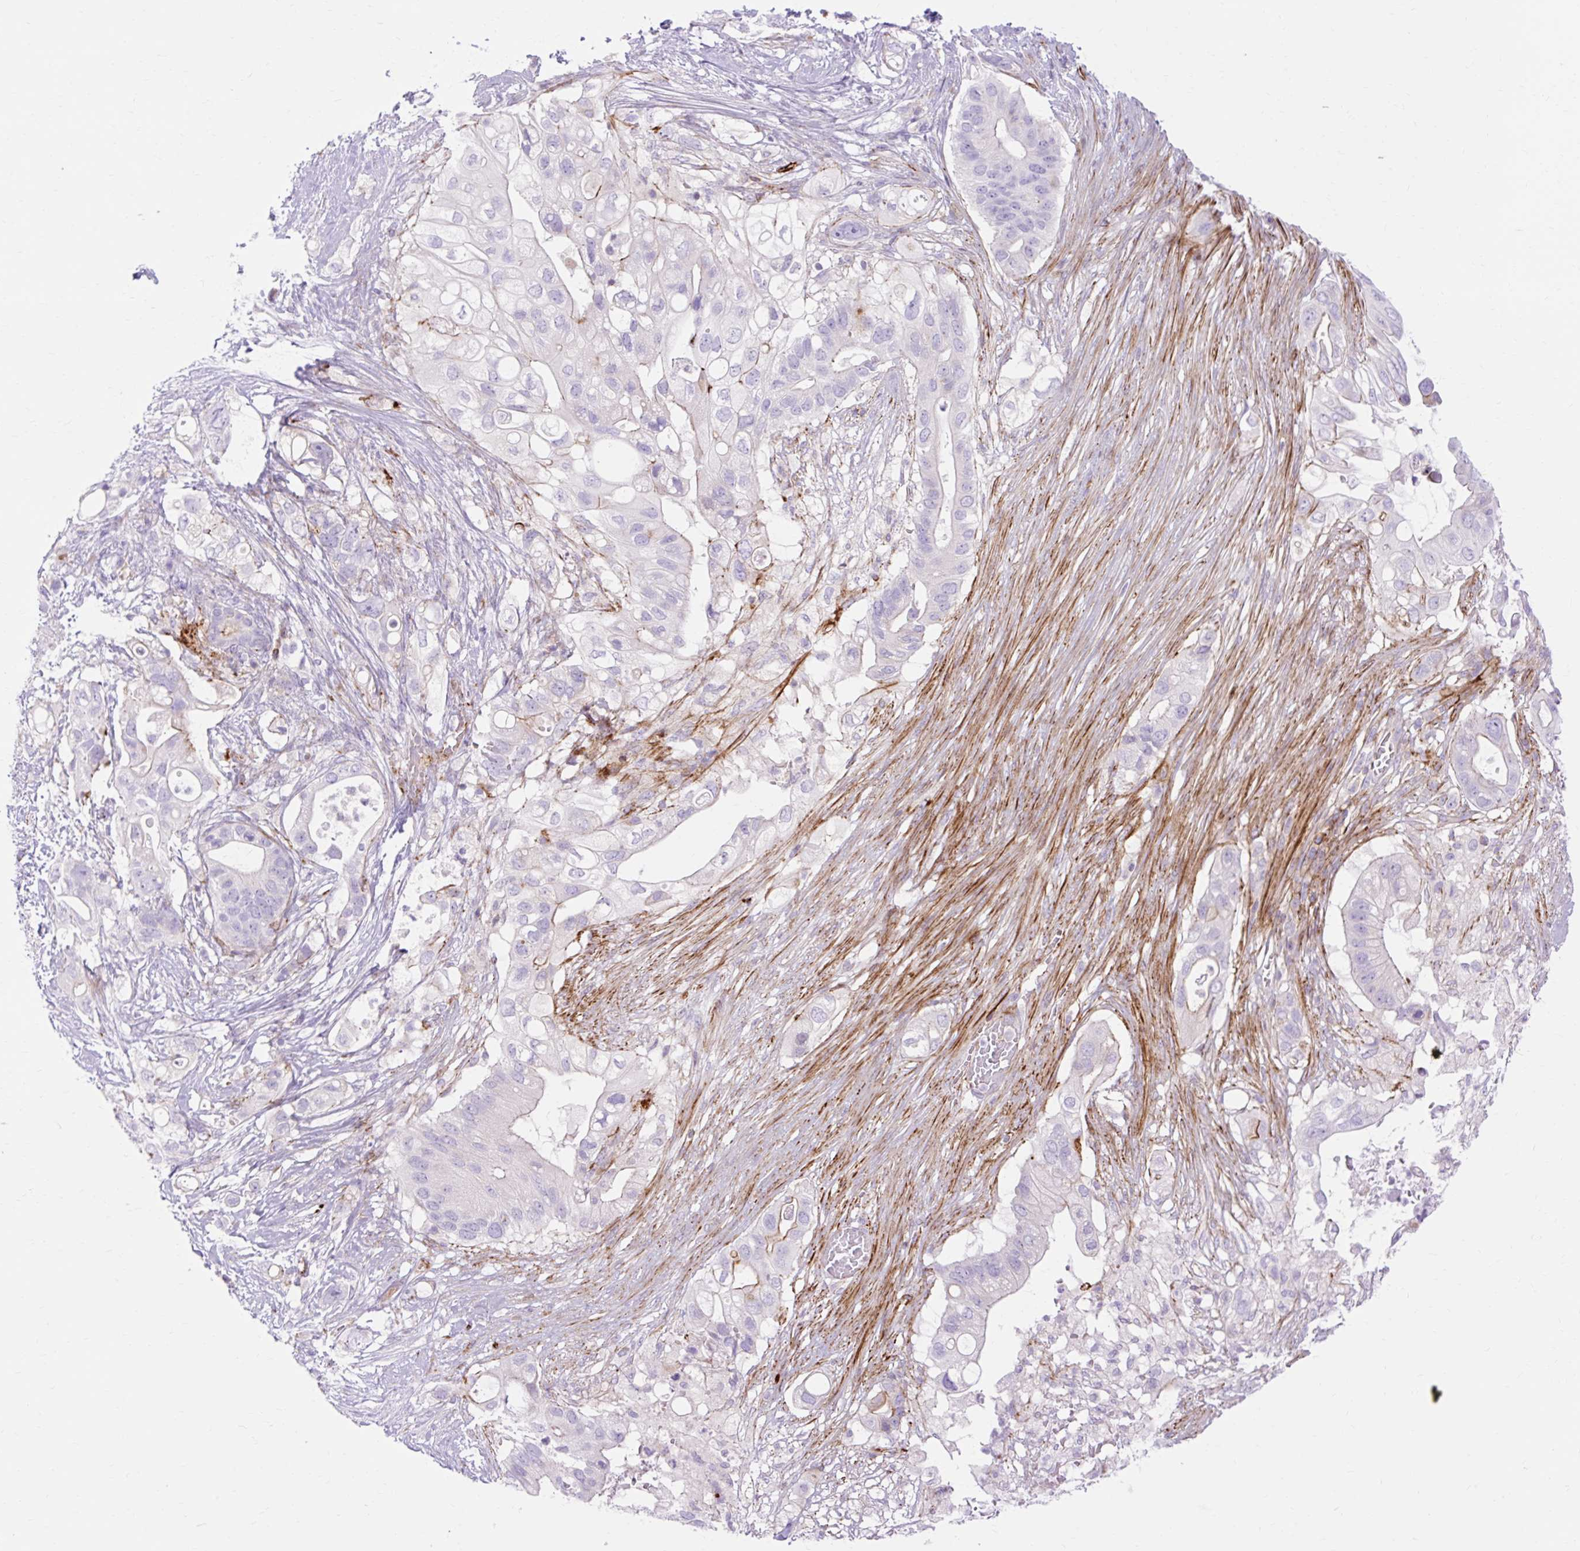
{"staining": {"intensity": "negative", "quantity": "none", "location": "none"}, "tissue": "pancreatic cancer", "cell_type": "Tumor cells", "image_type": "cancer", "snomed": [{"axis": "morphology", "description": "Adenocarcinoma, NOS"}, {"axis": "topography", "description": "Pancreas"}], "caption": "High magnification brightfield microscopy of pancreatic adenocarcinoma stained with DAB (brown) and counterstained with hematoxylin (blue): tumor cells show no significant positivity.", "gene": "CORO7-PAM16", "patient": {"sex": "female", "age": 72}}